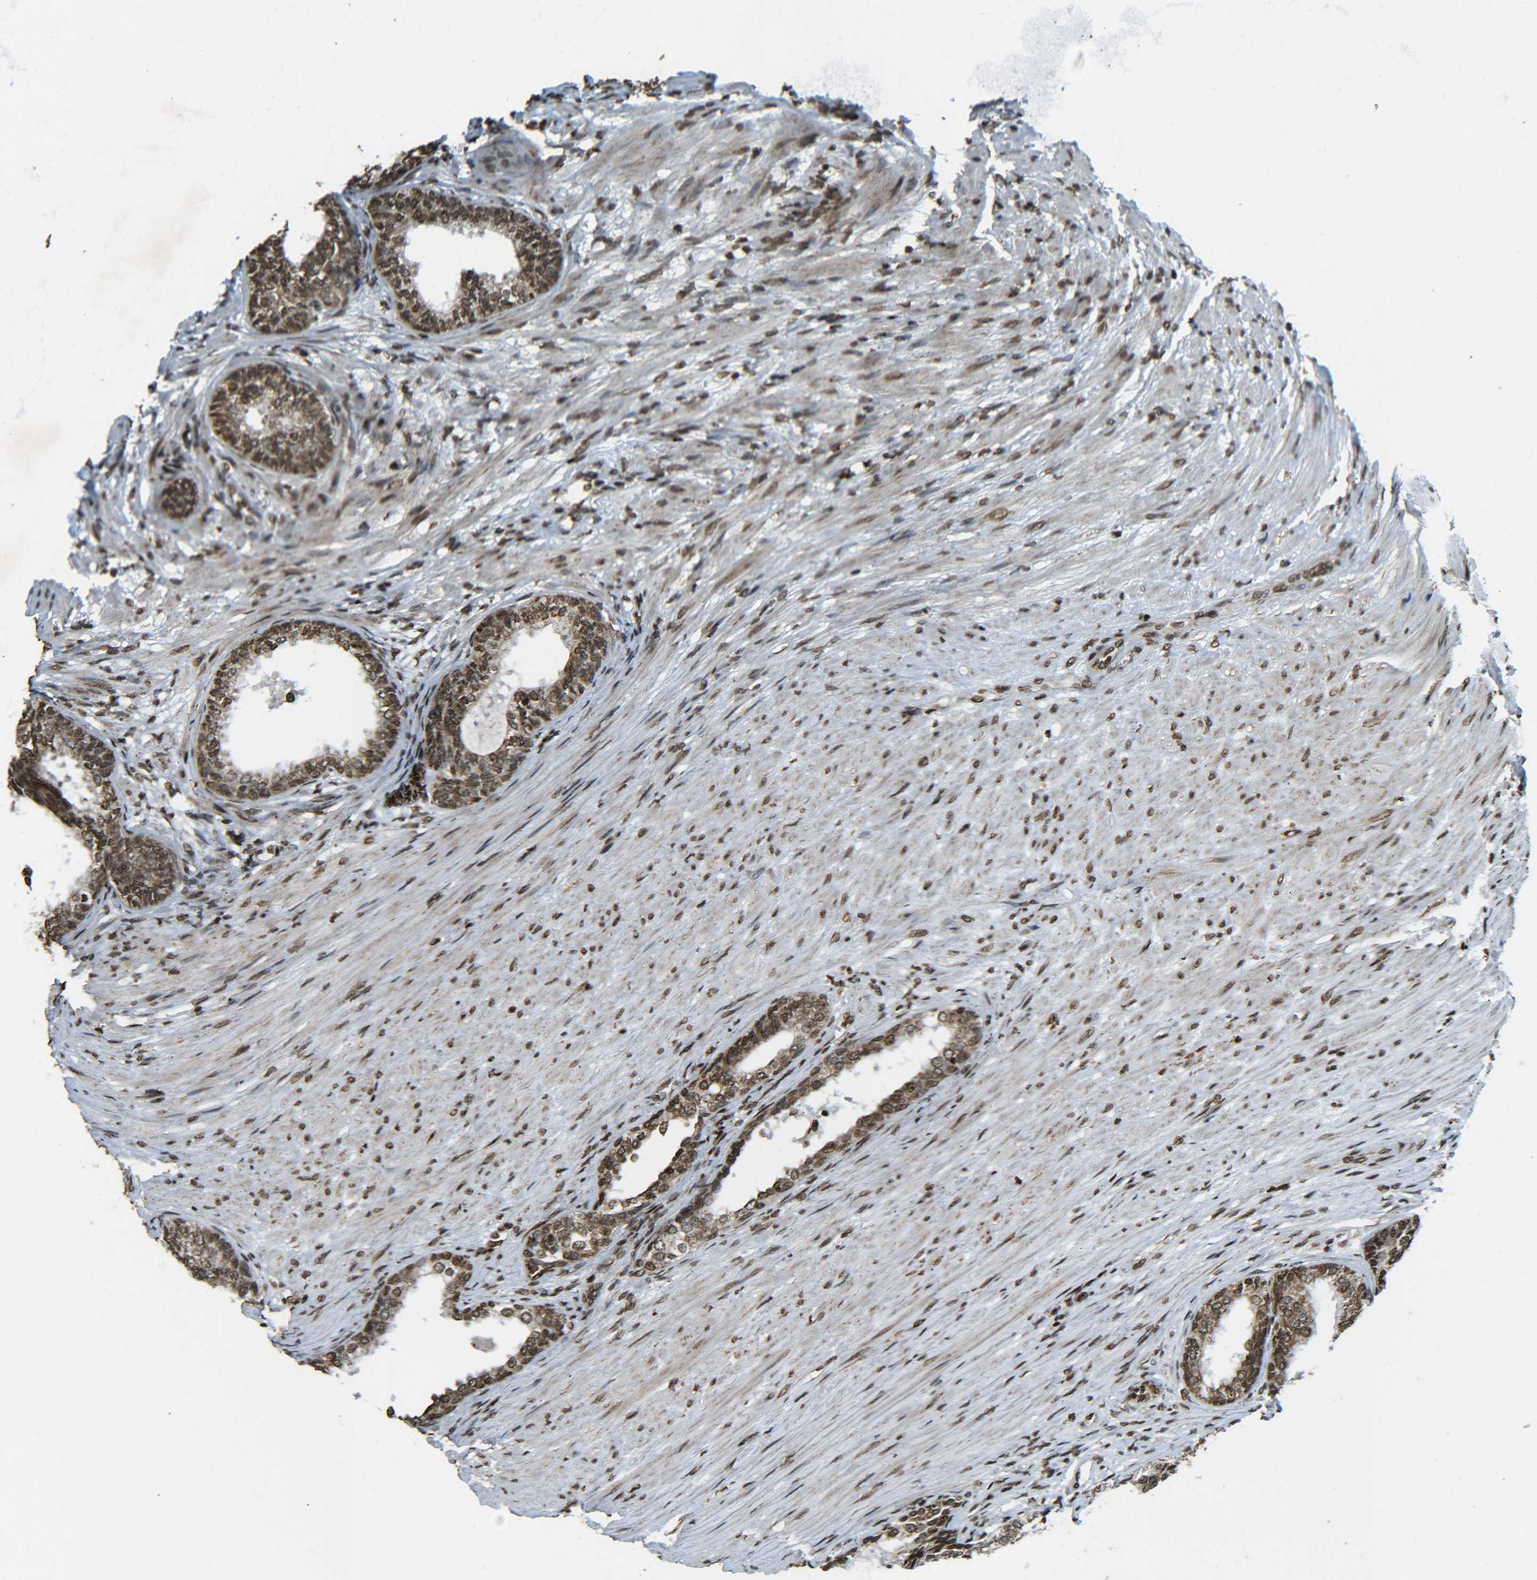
{"staining": {"intensity": "moderate", "quantity": ">75%", "location": "cytoplasmic/membranous,nuclear"}, "tissue": "prostate", "cell_type": "Glandular cells", "image_type": "normal", "snomed": [{"axis": "morphology", "description": "Normal tissue, NOS"}, {"axis": "topography", "description": "Prostate"}], "caption": "Immunohistochemical staining of benign prostate reveals medium levels of moderate cytoplasmic/membranous,nuclear staining in about >75% of glandular cells. Nuclei are stained in blue.", "gene": "NEUROG2", "patient": {"sex": "male", "age": 76}}